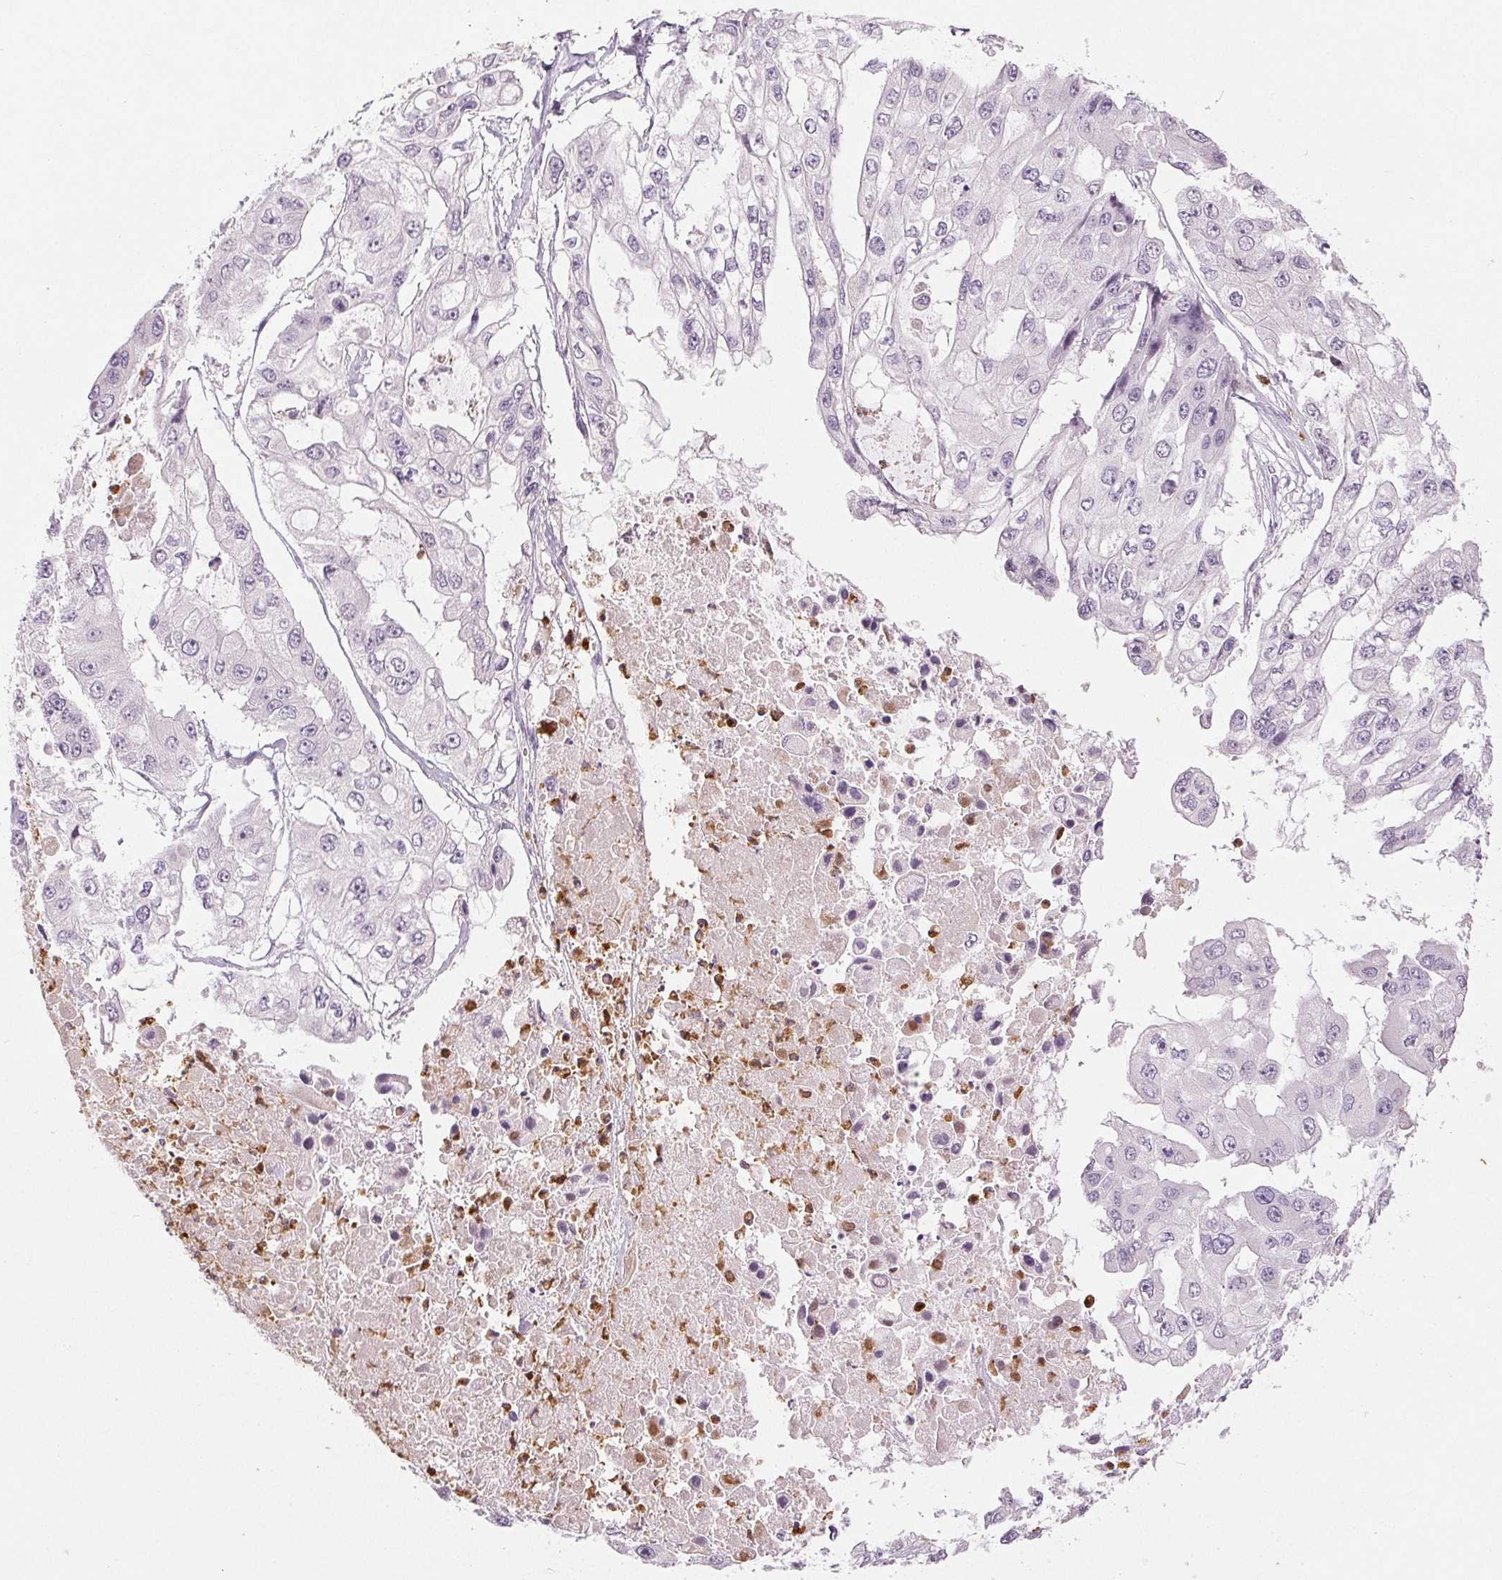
{"staining": {"intensity": "negative", "quantity": "none", "location": "none"}, "tissue": "ovarian cancer", "cell_type": "Tumor cells", "image_type": "cancer", "snomed": [{"axis": "morphology", "description": "Cystadenocarcinoma, serous, NOS"}, {"axis": "topography", "description": "Ovary"}], "caption": "Human ovarian cancer (serous cystadenocarcinoma) stained for a protein using immunohistochemistry (IHC) demonstrates no positivity in tumor cells.", "gene": "LTF", "patient": {"sex": "female", "age": 56}}